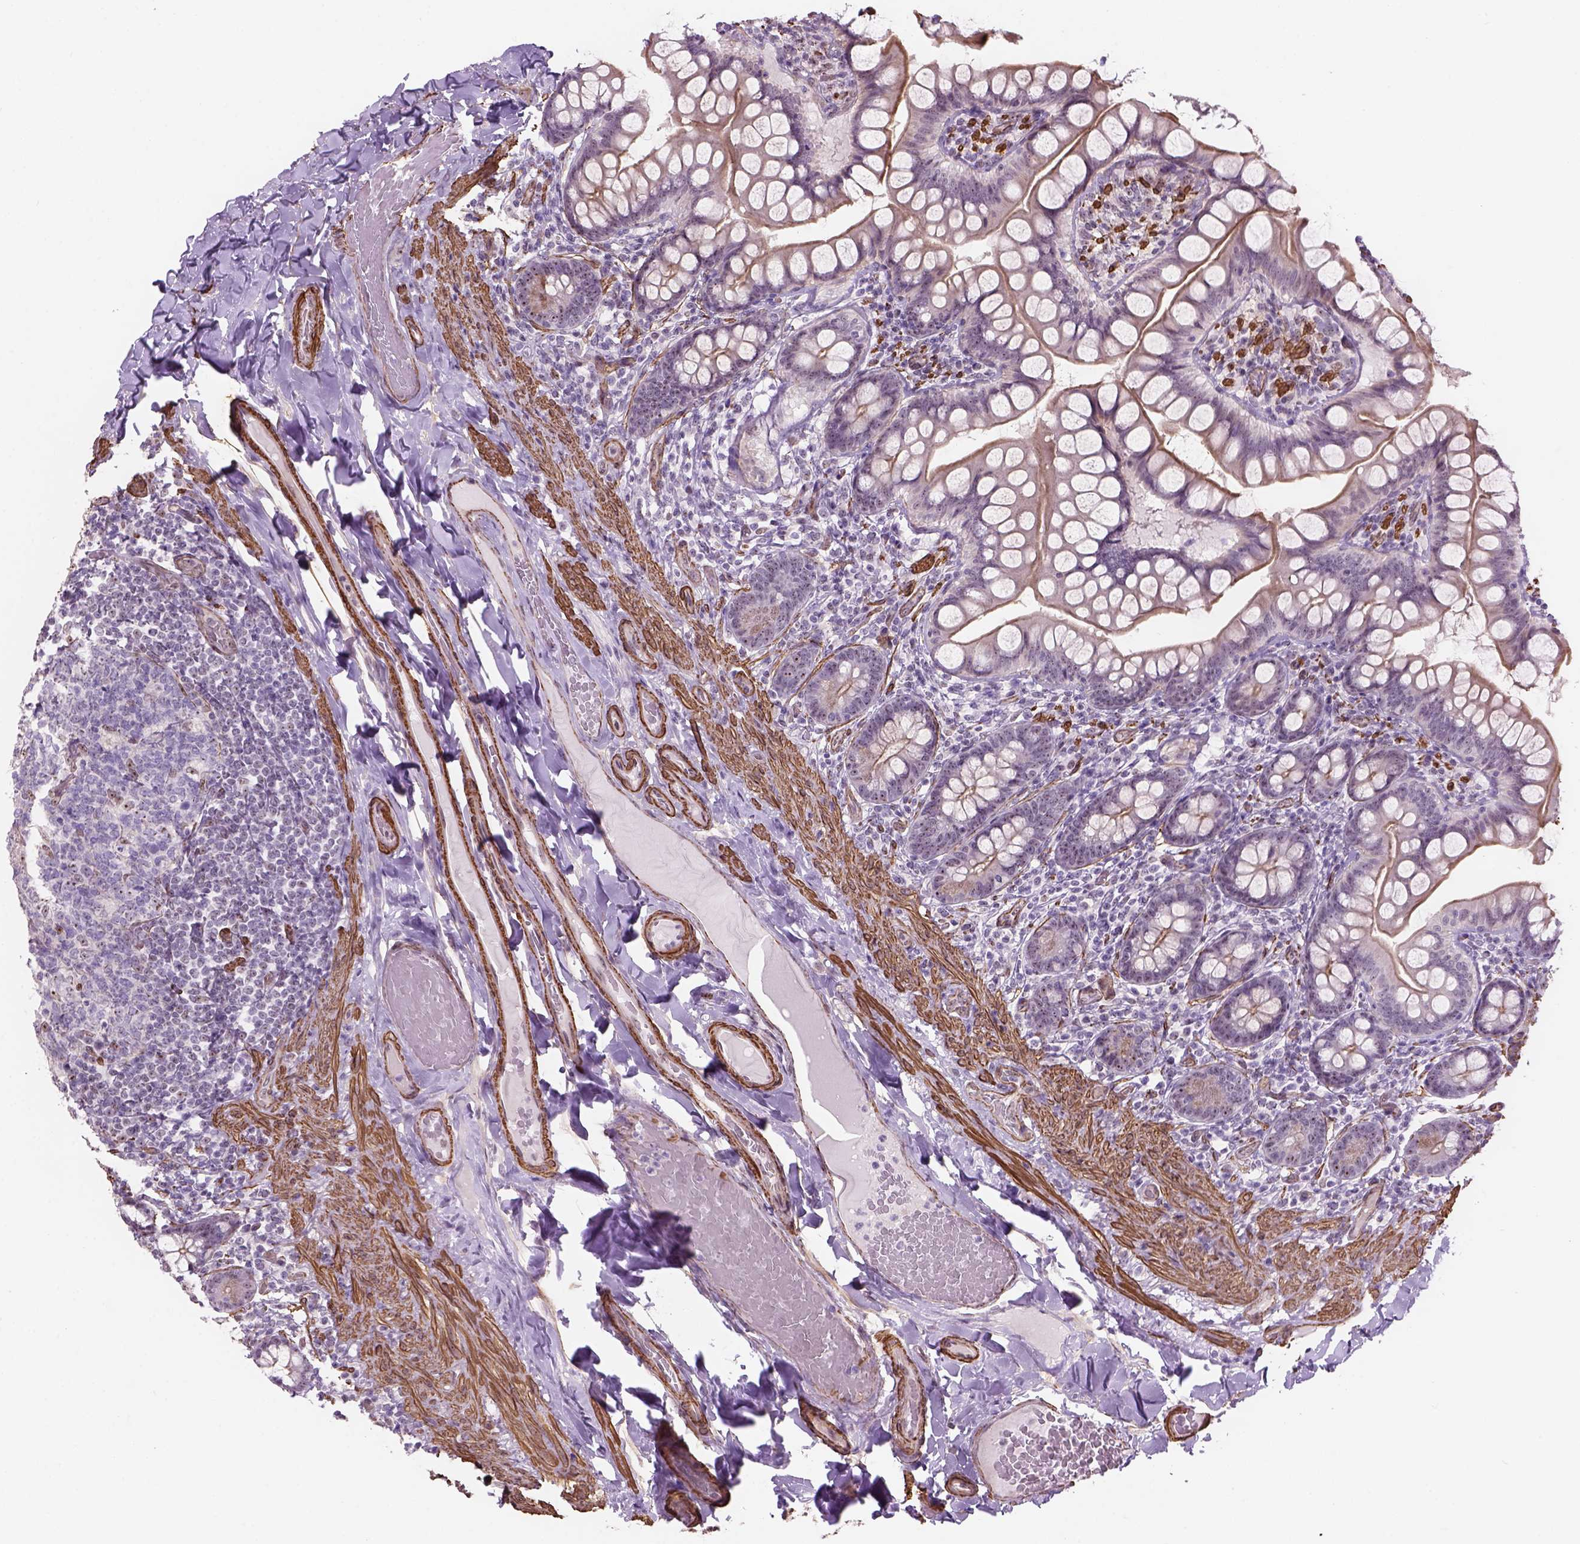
{"staining": {"intensity": "moderate", "quantity": "<25%", "location": "nuclear"}, "tissue": "small intestine", "cell_type": "Glandular cells", "image_type": "normal", "snomed": [{"axis": "morphology", "description": "Normal tissue, NOS"}, {"axis": "topography", "description": "Small intestine"}], "caption": "An image of small intestine stained for a protein demonstrates moderate nuclear brown staining in glandular cells. (DAB (3,3'-diaminobenzidine) = brown stain, brightfield microscopy at high magnification).", "gene": "RRS1", "patient": {"sex": "male", "age": 70}}